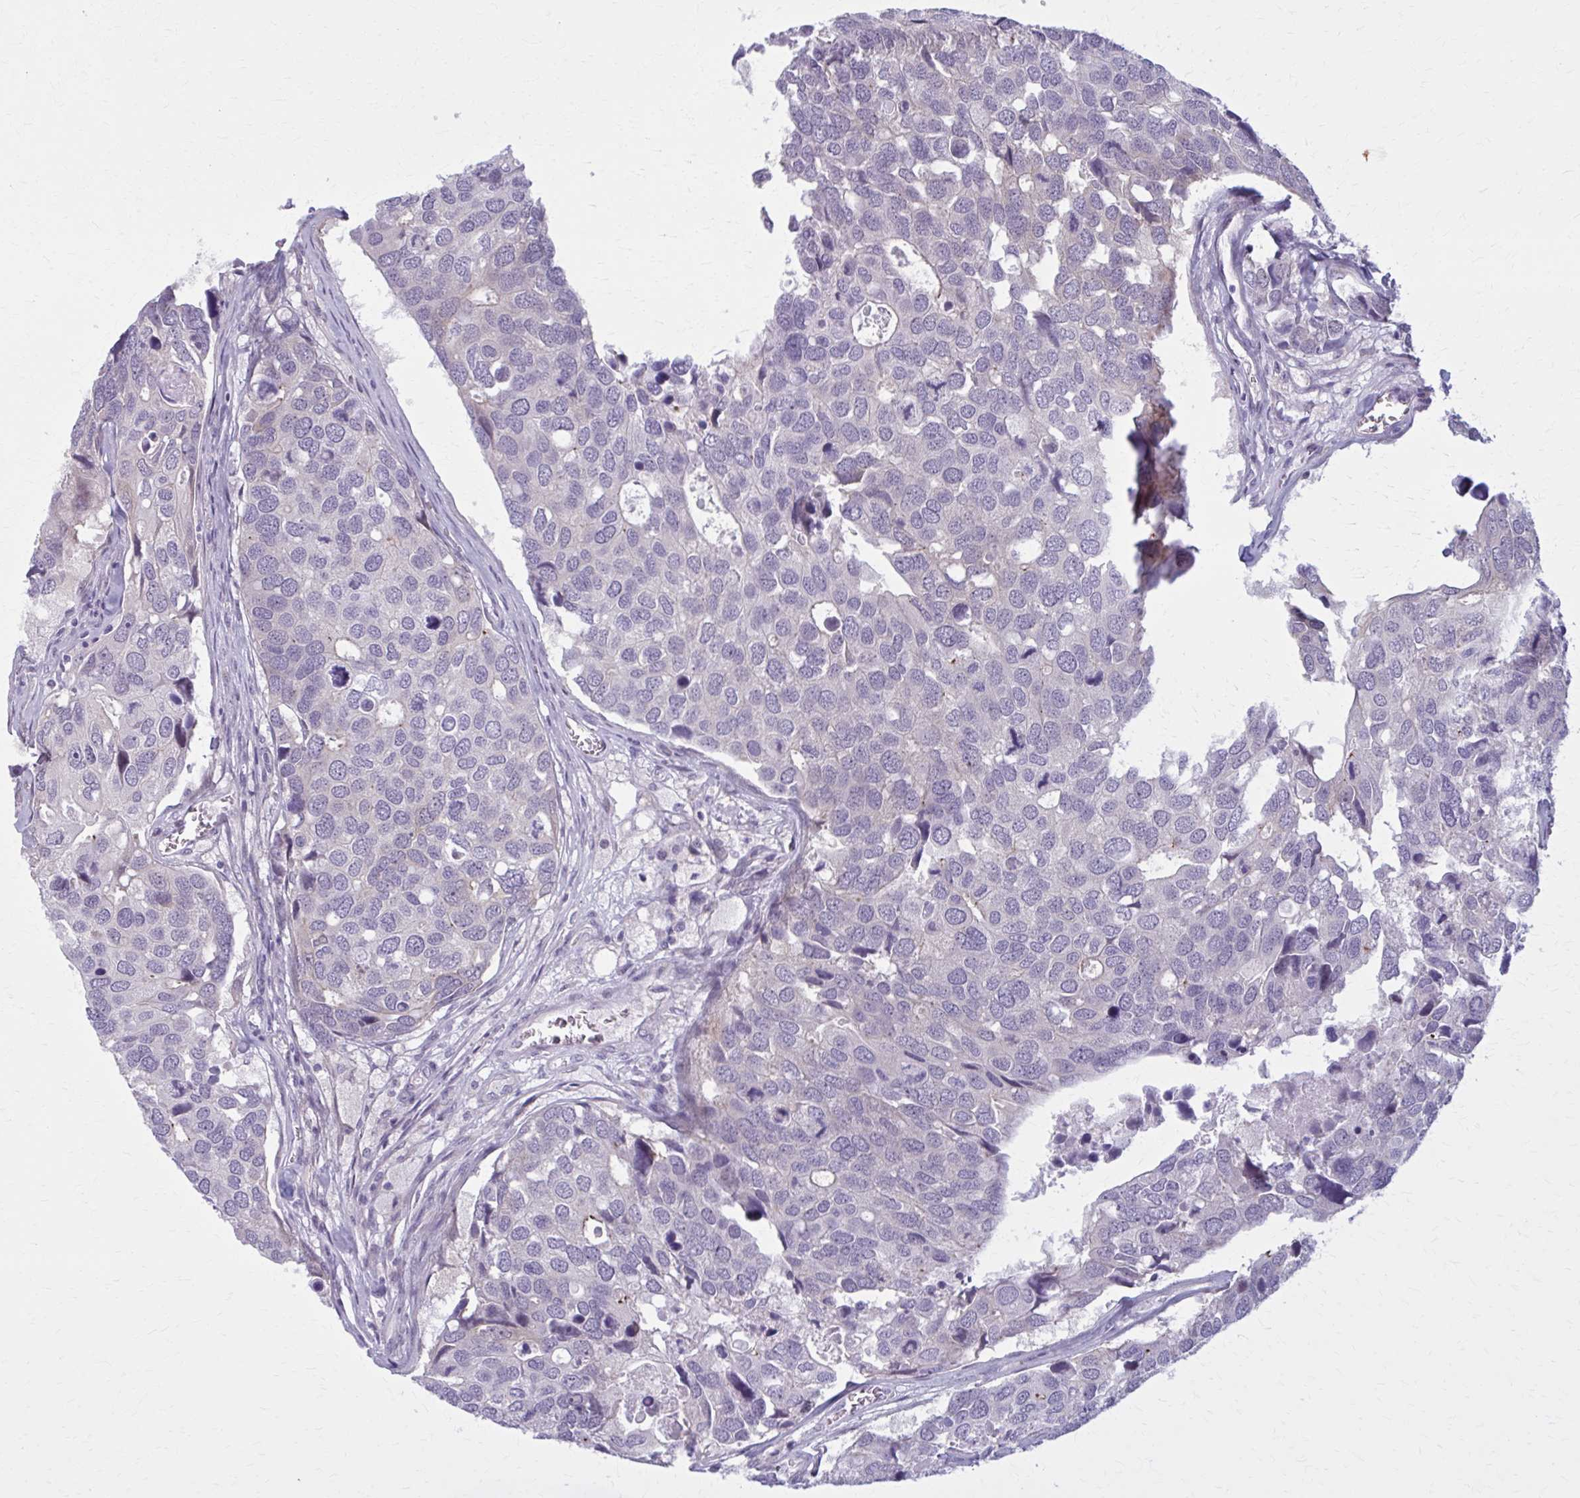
{"staining": {"intensity": "negative", "quantity": "none", "location": "none"}, "tissue": "breast cancer", "cell_type": "Tumor cells", "image_type": "cancer", "snomed": [{"axis": "morphology", "description": "Duct carcinoma"}, {"axis": "topography", "description": "Breast"}], "caption": "Protein analysis of breast intraductal carcinoma exhibits no significant positivity in tumor cells. (DAB IHC, high magnification).", "gene": "NUMBL", "patient": {"sex": "female", "age": 83}}